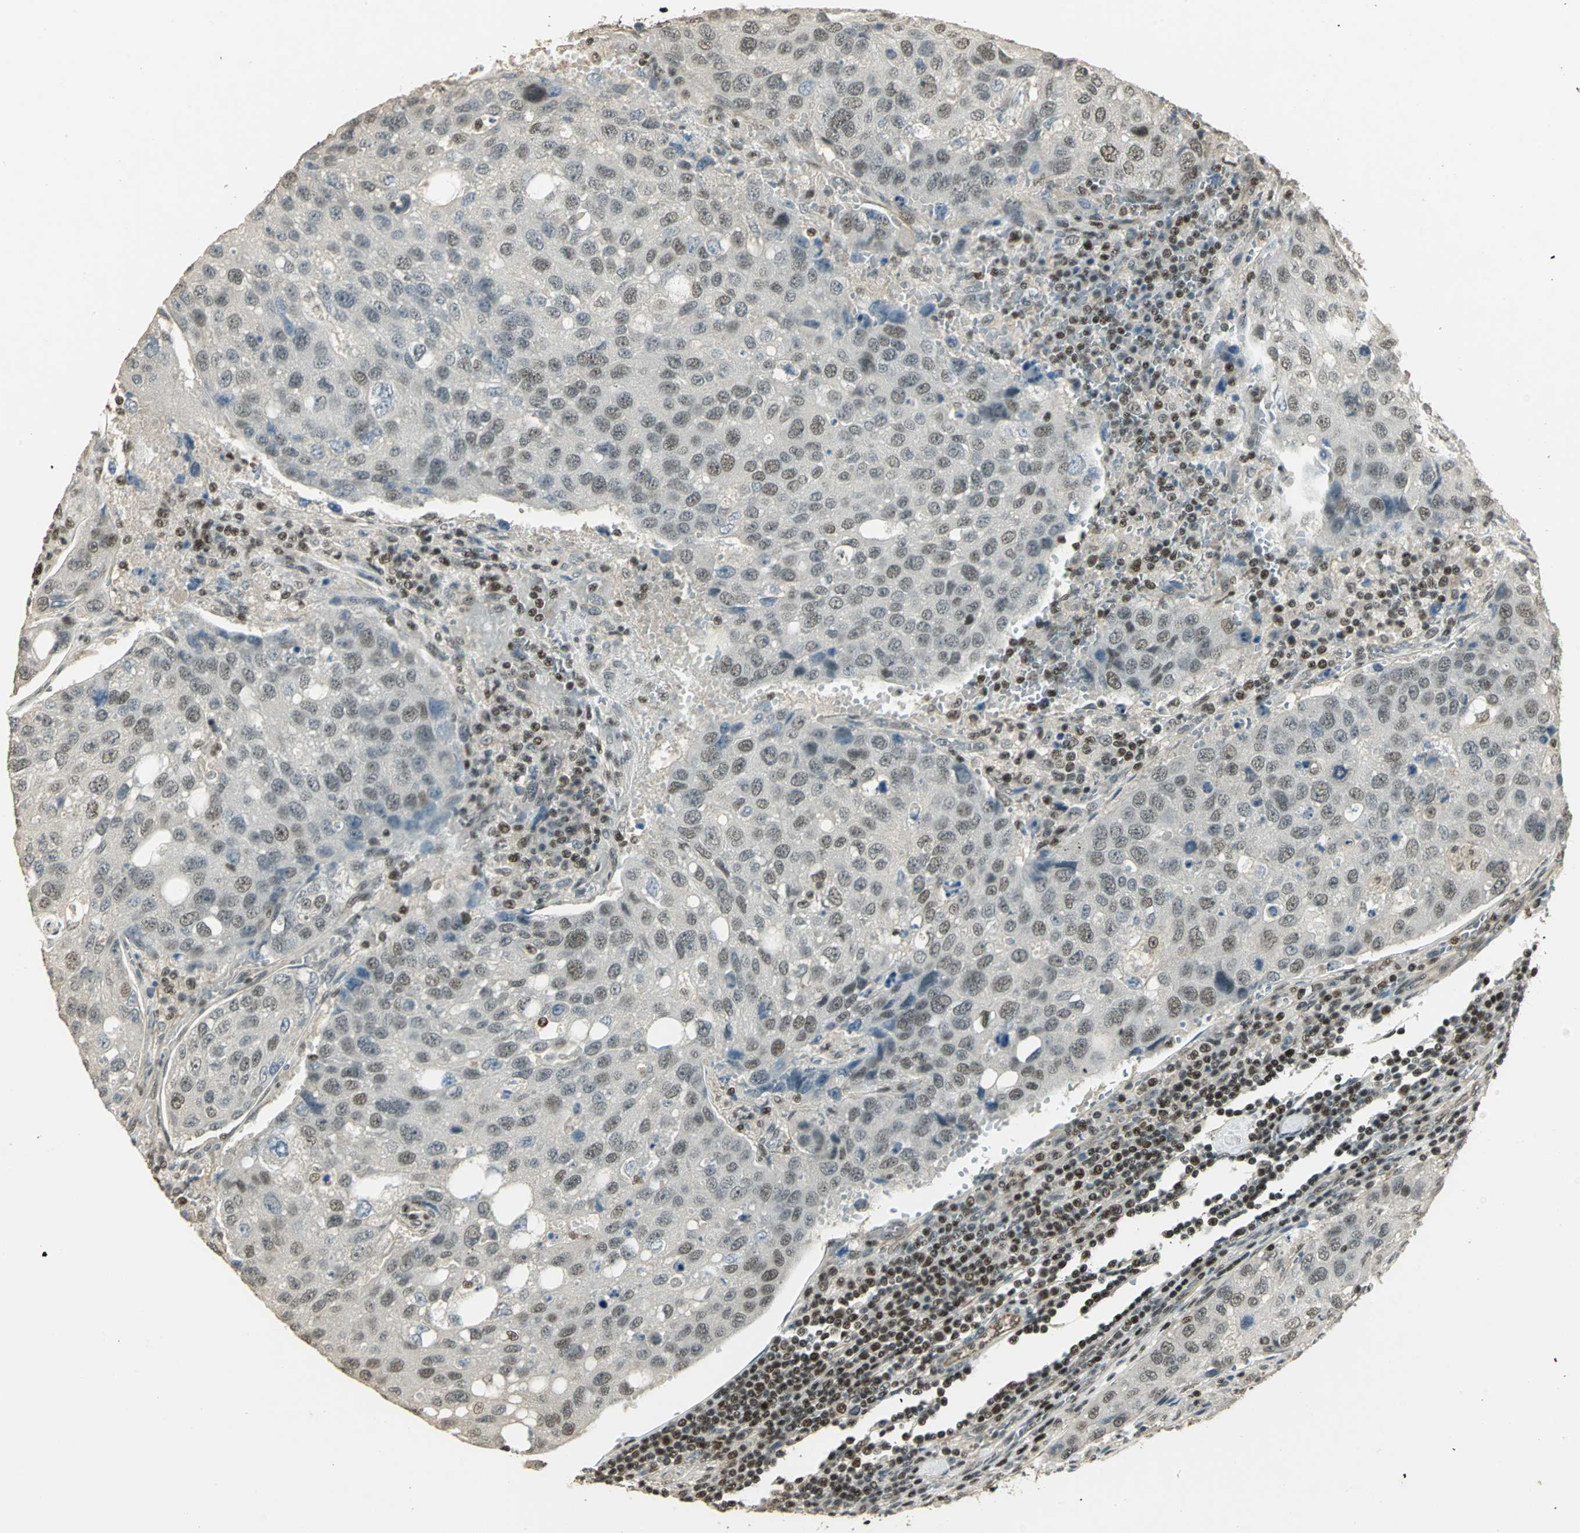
{"staining": {"intensity": "weak", "quantity": ">75%", "location": "nuclear"}, "tissue": "urothelial cancer", "cell_type": "Tumor cells", "image_type": "cancer", "snomed": [{"axis": "morphology", "description": "Urothelial carcinoma, High grade"}, {"axis": "topography", "description": "Lymph node"}, {"axis": "topography", "description": "Urinary bladder"}], "caption": "Immunohistochemical staining of human urothelial cancer reveals weak nuclear protein staining in about >75% of tumor cells. (IHC, brightfield microscopy, high magnification).", "gene": "ELF1", "patient": {"sex": "male", "age": 51}}